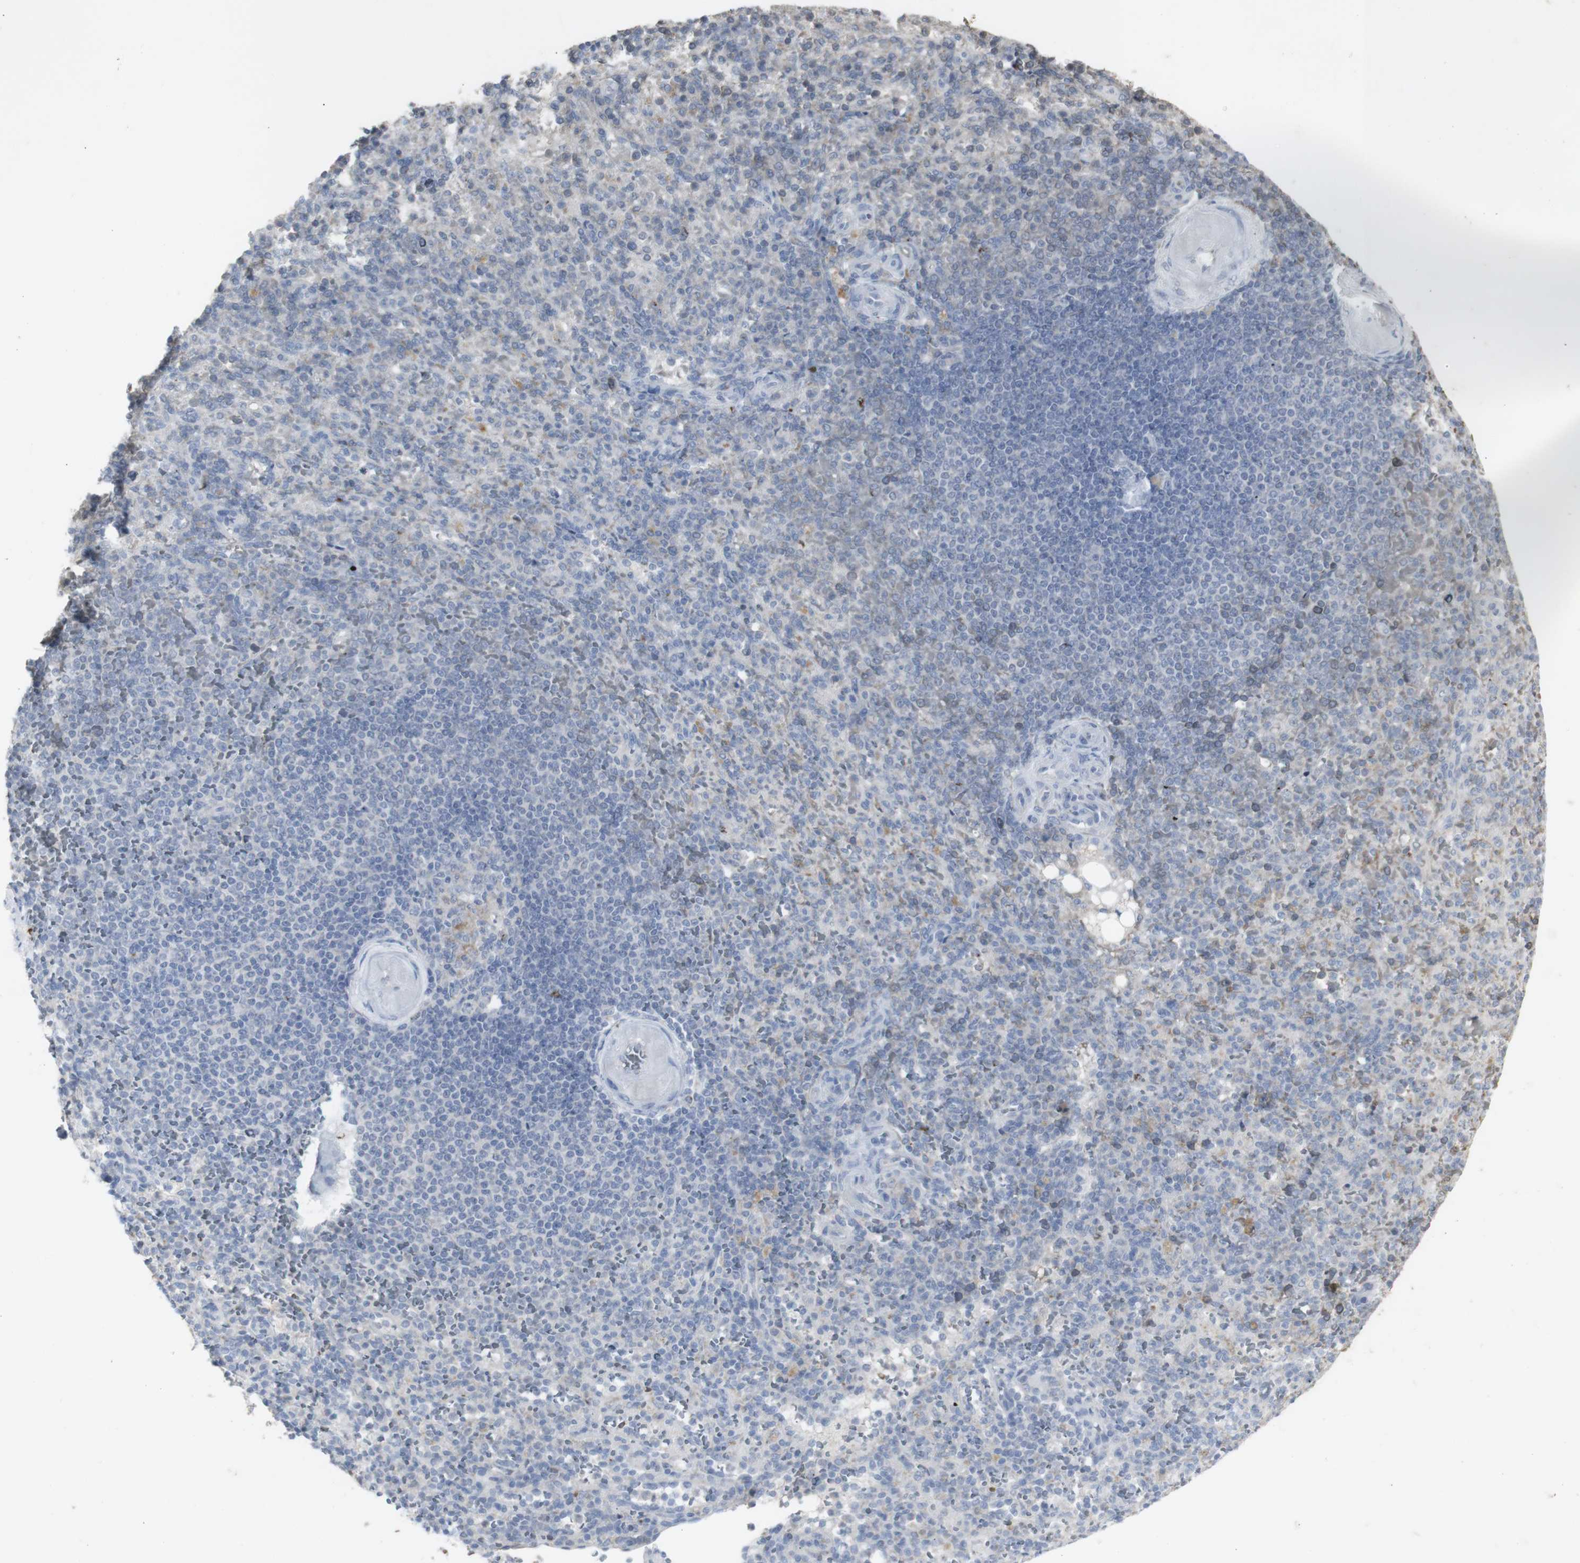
{"staining": {"intensity": "negative", "quantity": "none", "location": "none"}, "tissue": "spleen", "cell_type": "Cells in red pulp", "image_type": "normal", "snomed": [{"axis": "morphology", "description": "Normal tissue, NOS"}, {"axis": "topography", "description": "Spleen"}], "caption": "High magnification brightfield microscopy of normal spleen stained with DAB (3,3'-diaminobenzidine) (brown) and counterstained with hematoxylin (blue): cells in red pulp show no significant staining. (DAB IHC visualized using brightfield microscopy, high magnification).", "gene": "INS", "patient": {"sex": "female", "age": 74}}